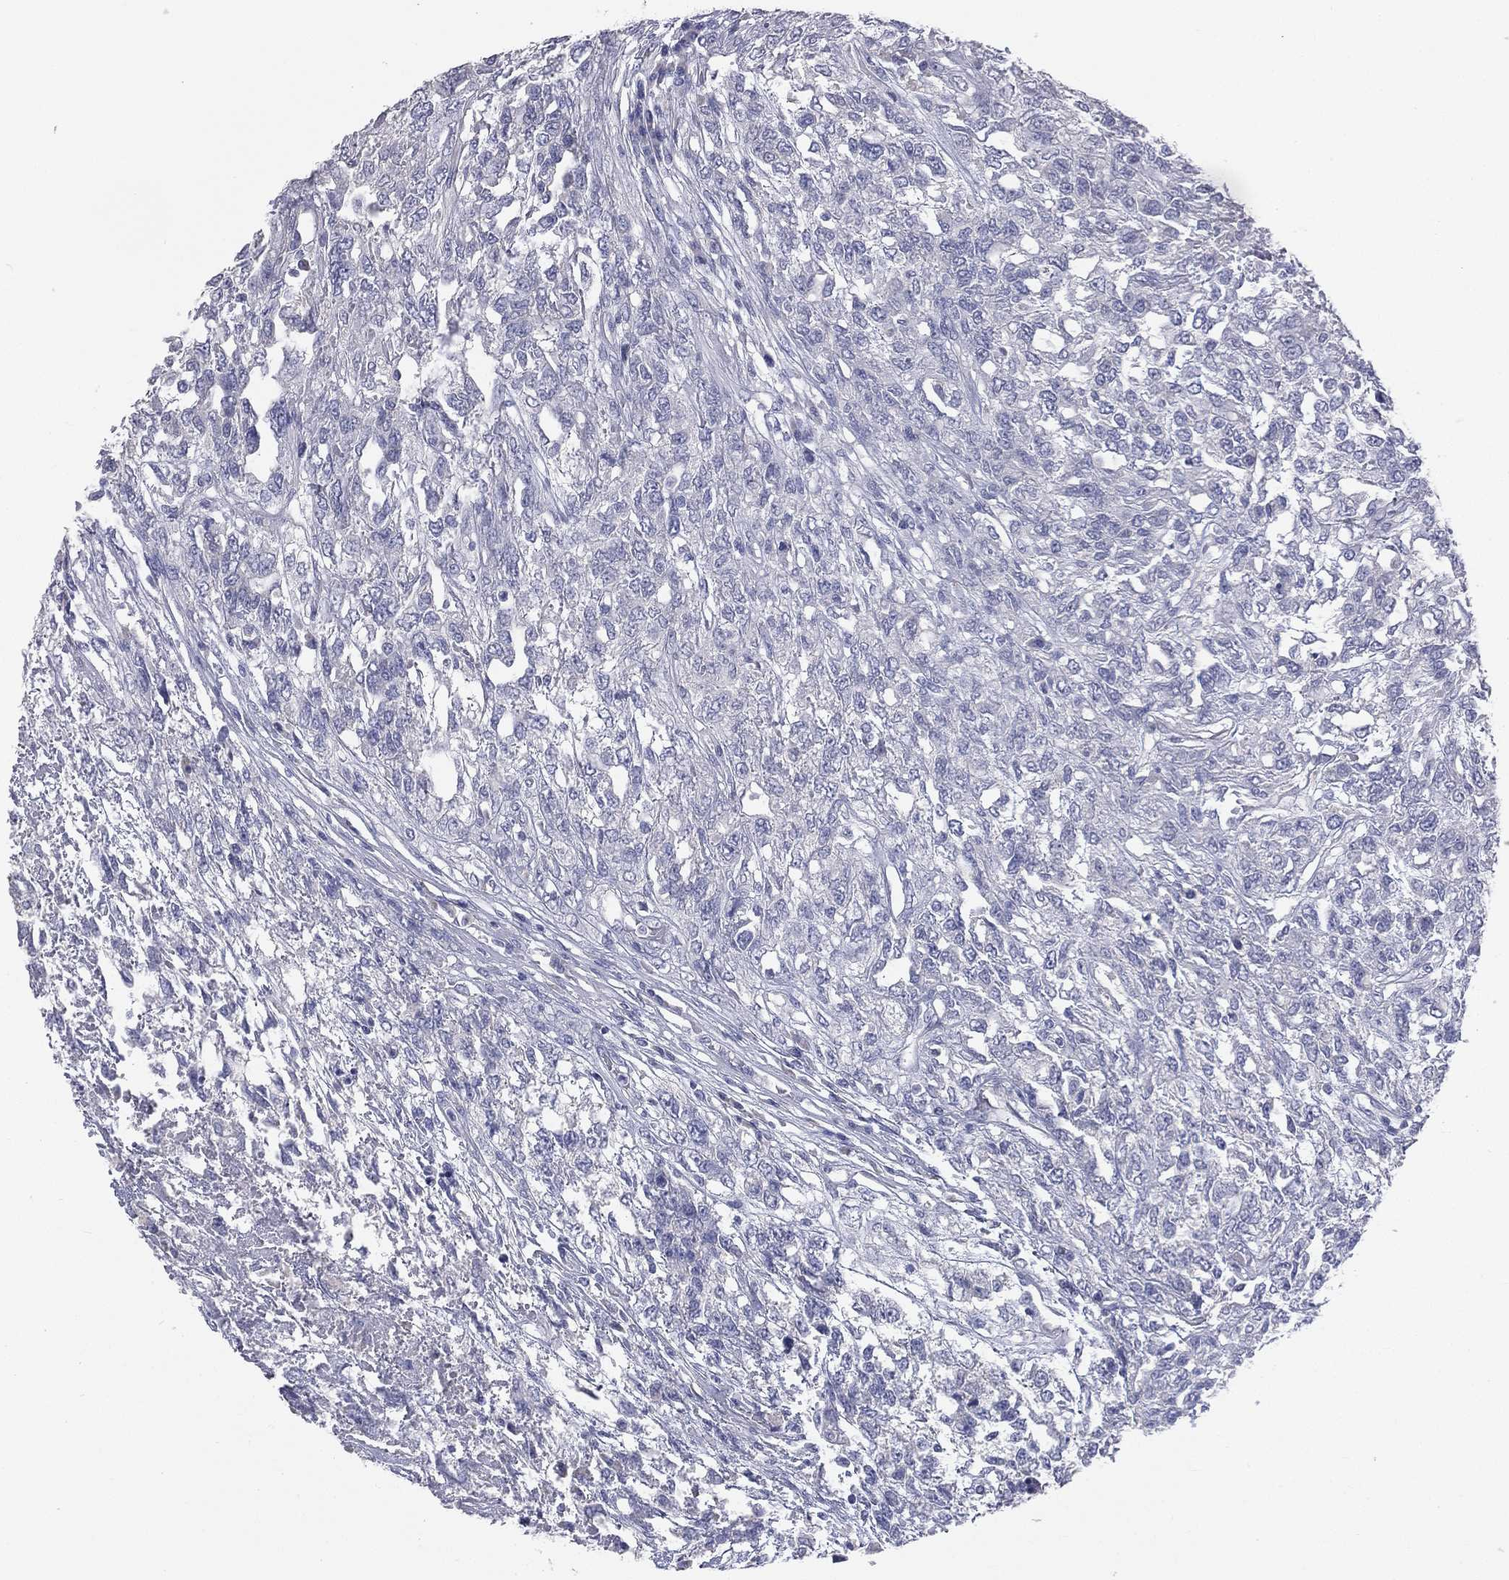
{"staining": {"intensity": "negative", "quantity": "none", "location": "none"}, "tissue": "testis cancer", "cell_type": "Tumor cells", "image_type": "cancer", "snomed": [{"axis": "morphology", "description": "Seminoma, NOS"}, {"axis": "topography", "description": "Testis"}], "caption": "DAB (3,3'-diaminobenzidine) immunohistochemical staining of human testis seminoma shows no significant positivity in tumor cells.", "gene": "STK31", "patient": {"sex": "male", "age": 52}}